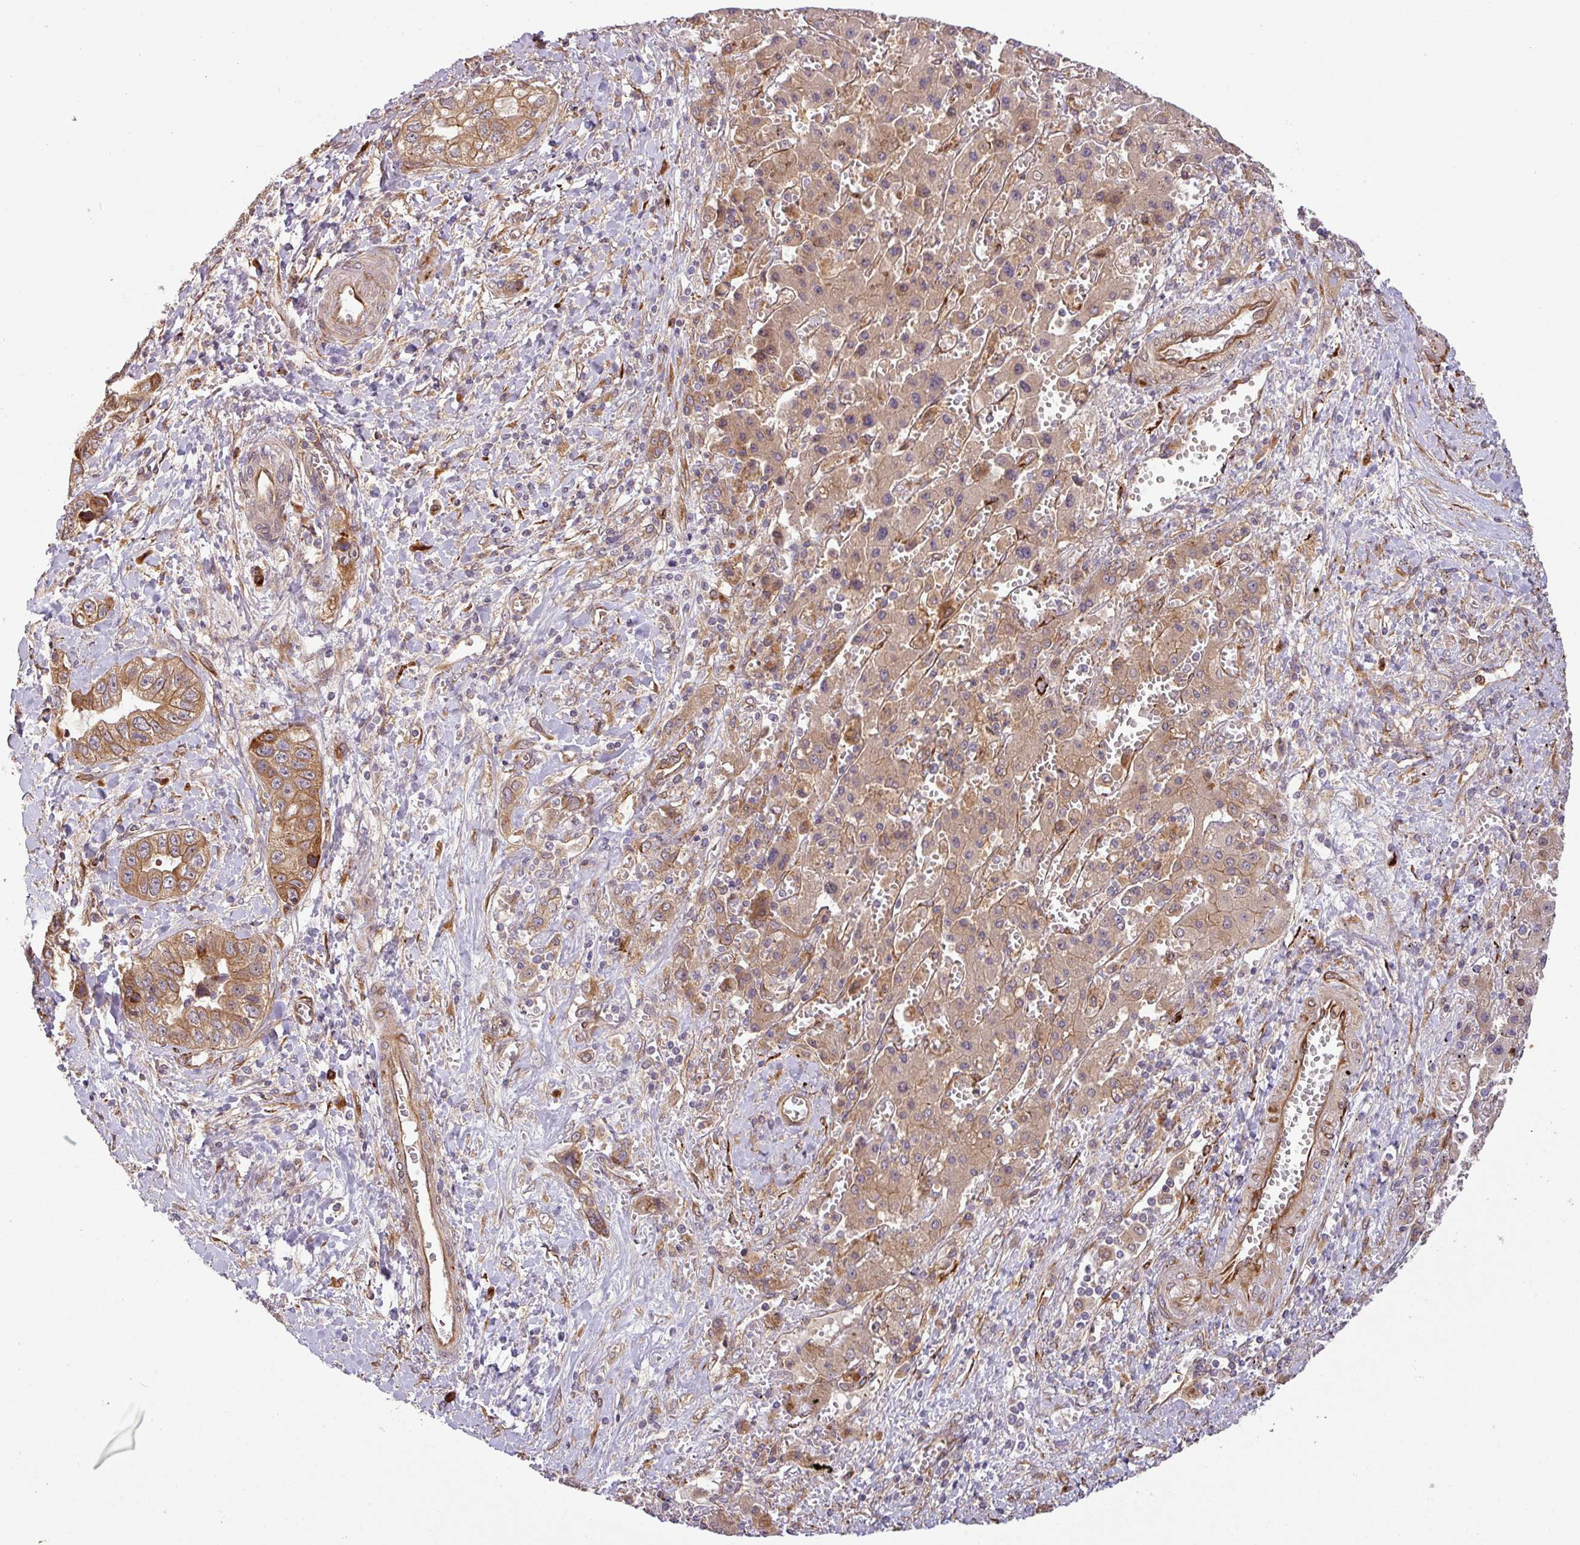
{"staining": {"intensity": "moderate", "quantity": ">75%", "location": "cytoplasmic/membranous"}, "tissue": "liver cancer", "cell_type": "Tumor cells", "image_type": "cancer", "snomed": [{"axis": "morphology", "description": "Cholangiocarcinoma"}, {"axis": "topography", "description": "Liver"}], "caption": "IHC (DAB (3,3'-diaminobenzidine)) staining of liver cancer (cholangiocarcinoma) displays moderate cytoplasmic/membranous protein positivity in about >75% of tumor cells.", "gene": "ART1", "patient": {"sex": "female", "age": 52}}